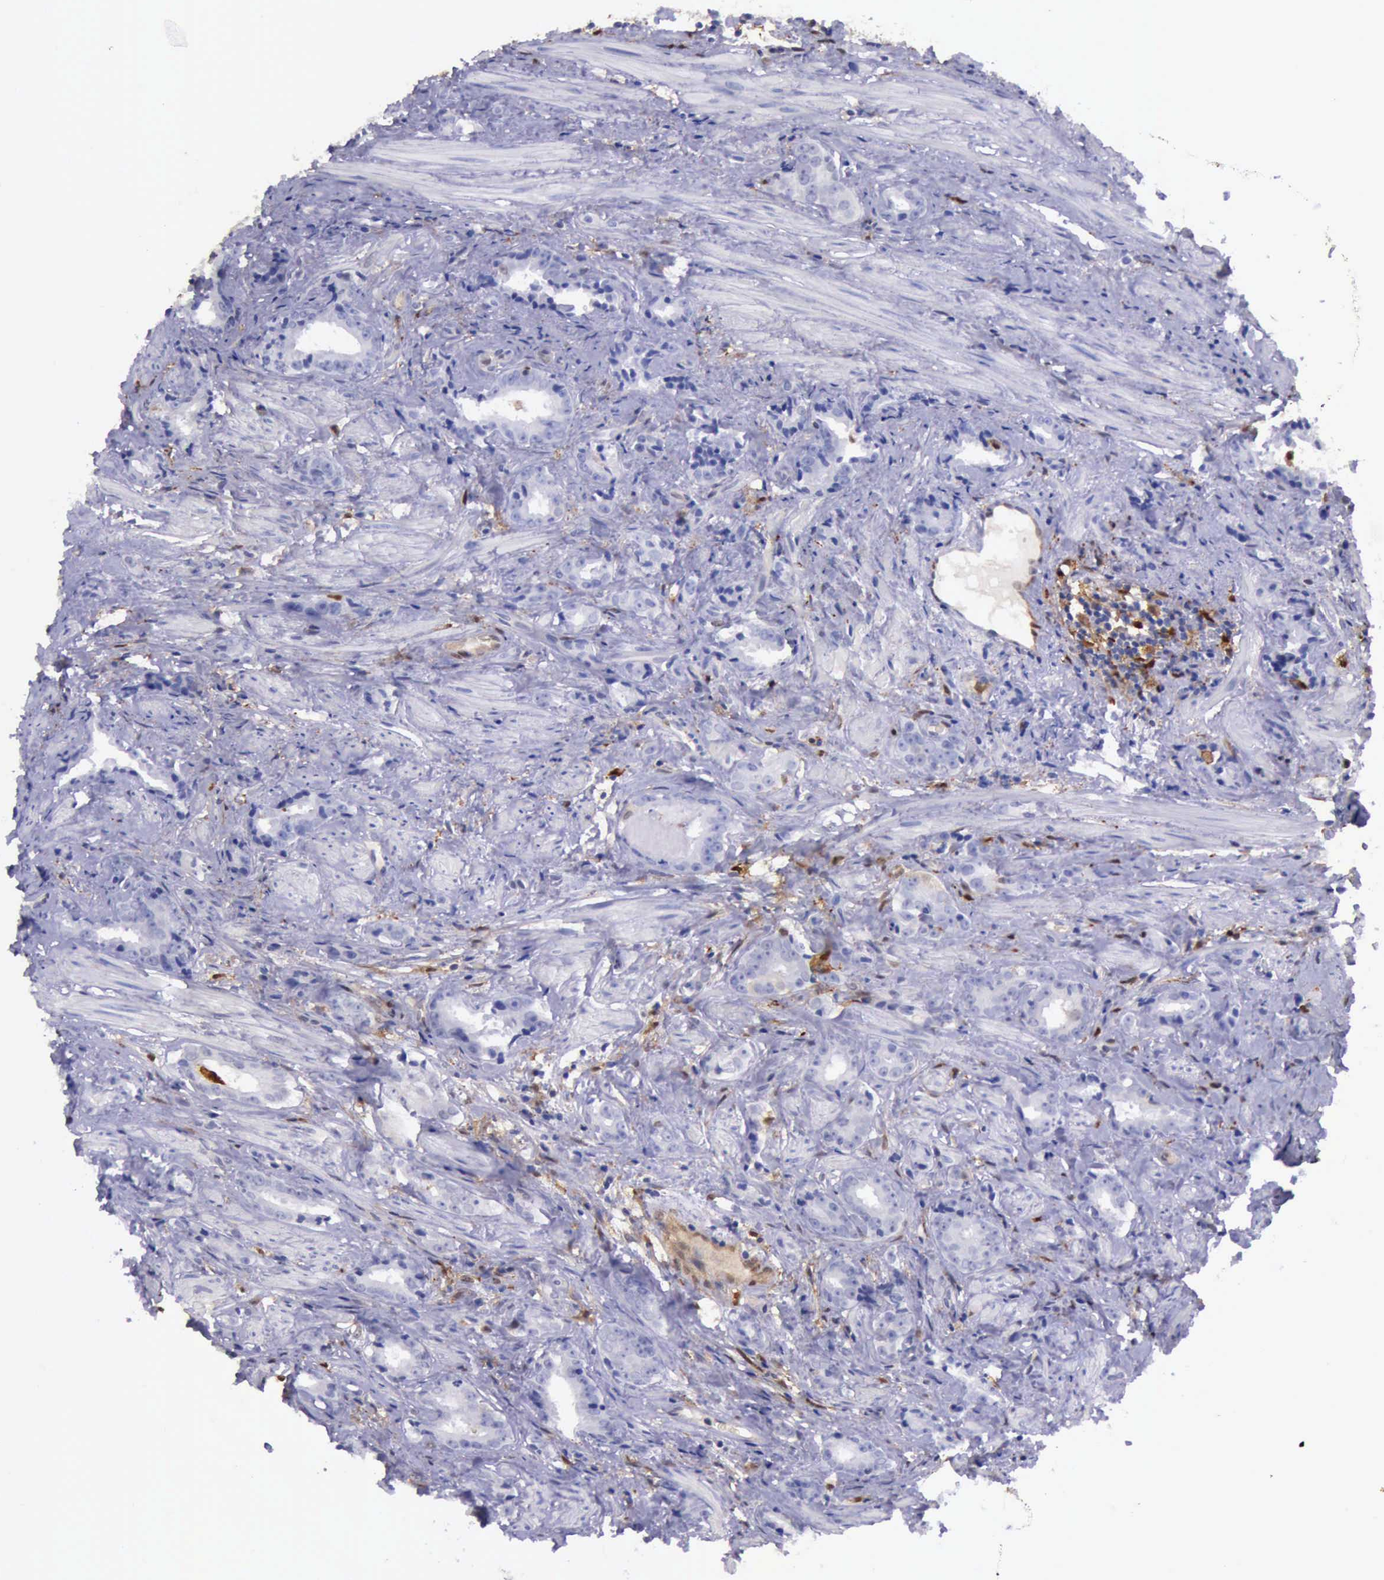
{"staining": {"intensity": "weak", "quantity": "<25%", "location": "cytoplasmic/membranous,nuclear"}, "tissue": "prostate cancer", "cell_type": "Tumor cells", "image_type": "cancer", "snomed": [{"axis": "morphology", "description": "Adenocarcinoma, Medium grade"}, {"axis": "topography", "description": "Prostate"}], "caption": "Photomicrograph shows no protein expression in tumor cells of medium-grade adenocarcinoma (prostate) tissue.", "gene": "TYMP", "patient": {"sex": "male", "age": 53}}